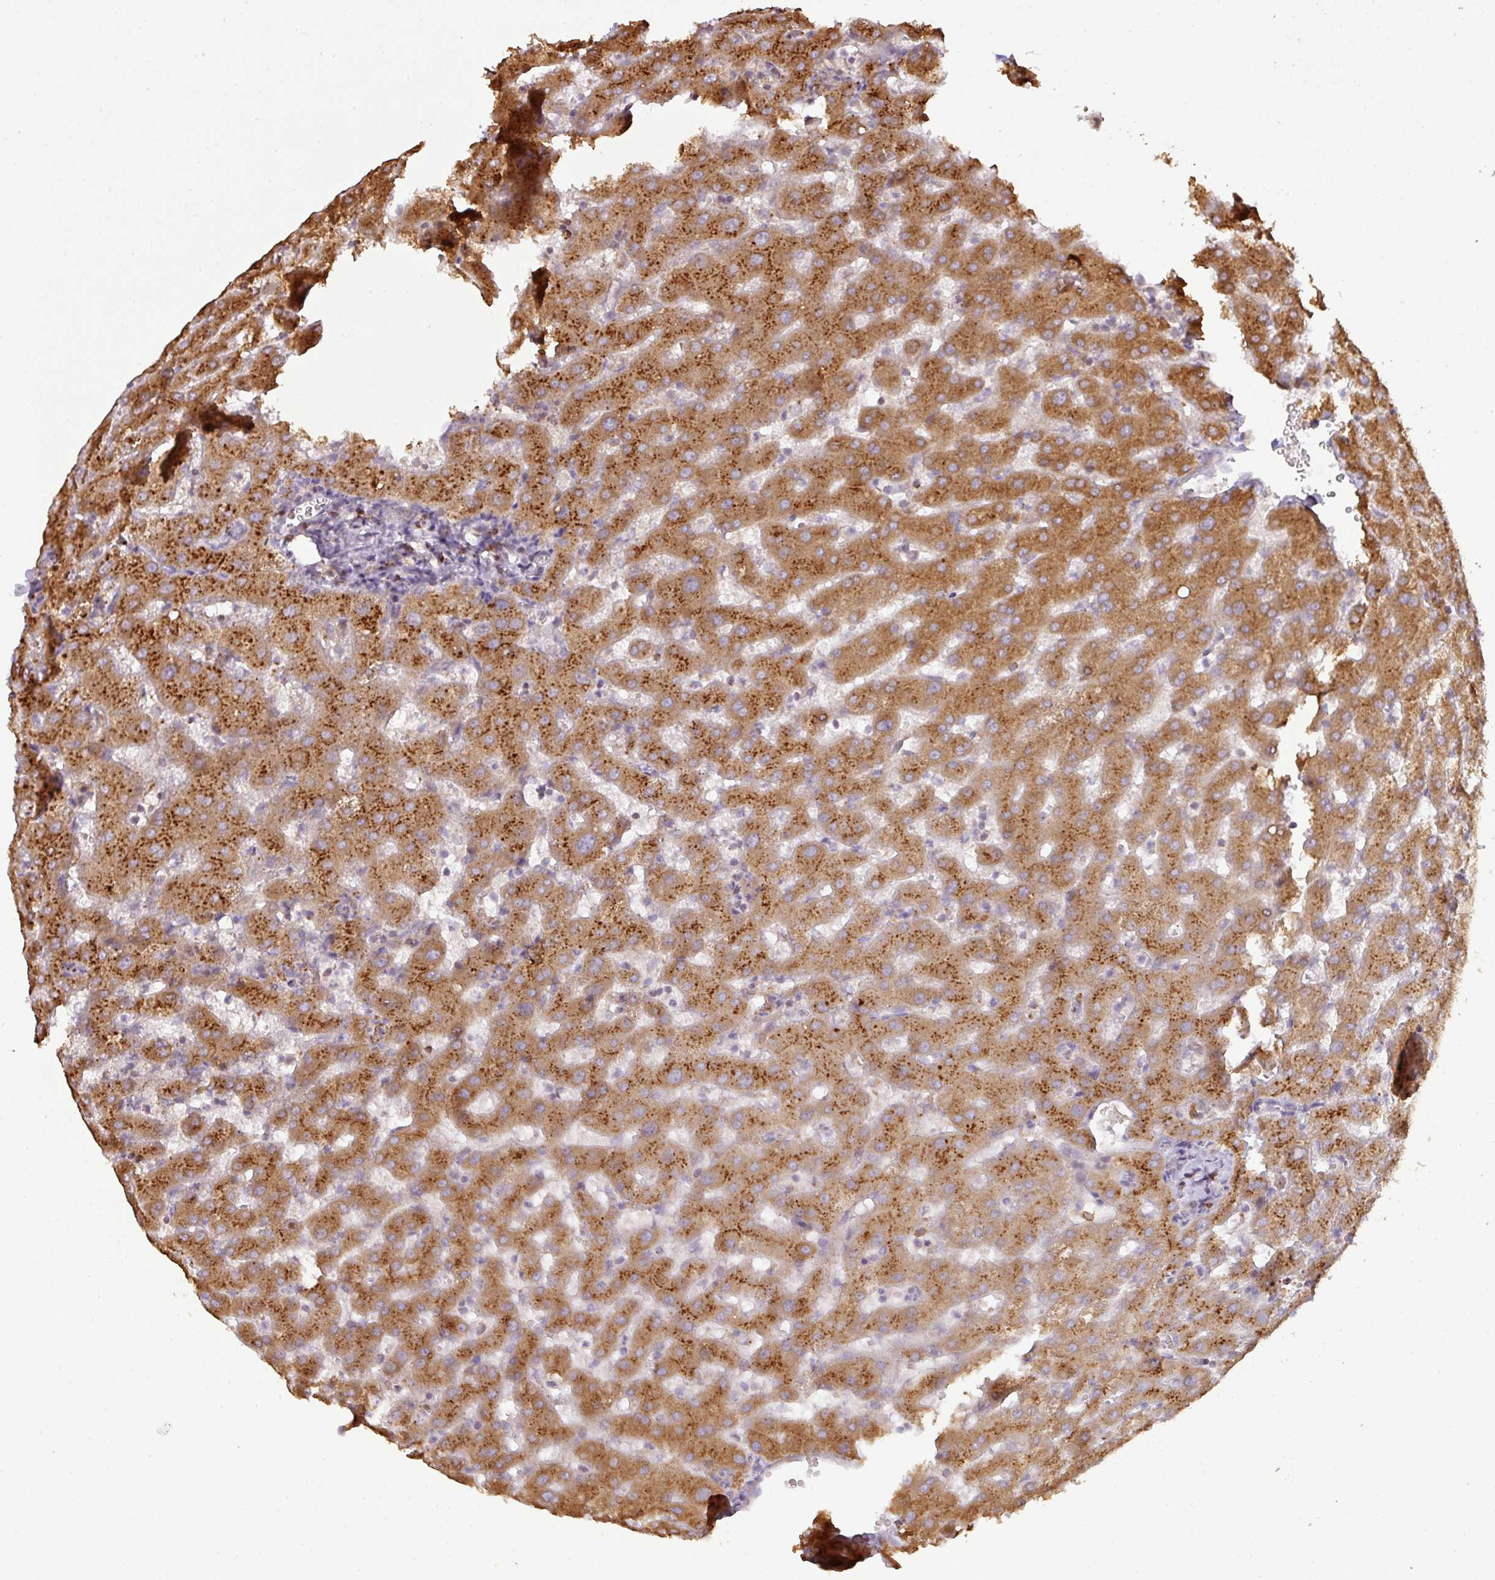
{"staining": {"intensity": "weak", "quantity": ">75%", "location": "cytoplasmic/membranous"}, "tissue": "liver", "cell_type": "Cholangiocytes", "image_type": "normal", "snomed": [{"axis": "morphology", "description": "Normal tissue, NOS"}, {"axis": "topography", "description": "Liver"}], "caption": "Immunohistochemical staining of unremarkable liver demonstrates >75% levels of weak cytoplasmic/membranous protein staining in about >75% of cholangiocytes.", "gene": "CXCR5", "patient": {"sex": "female", "age": 63}}